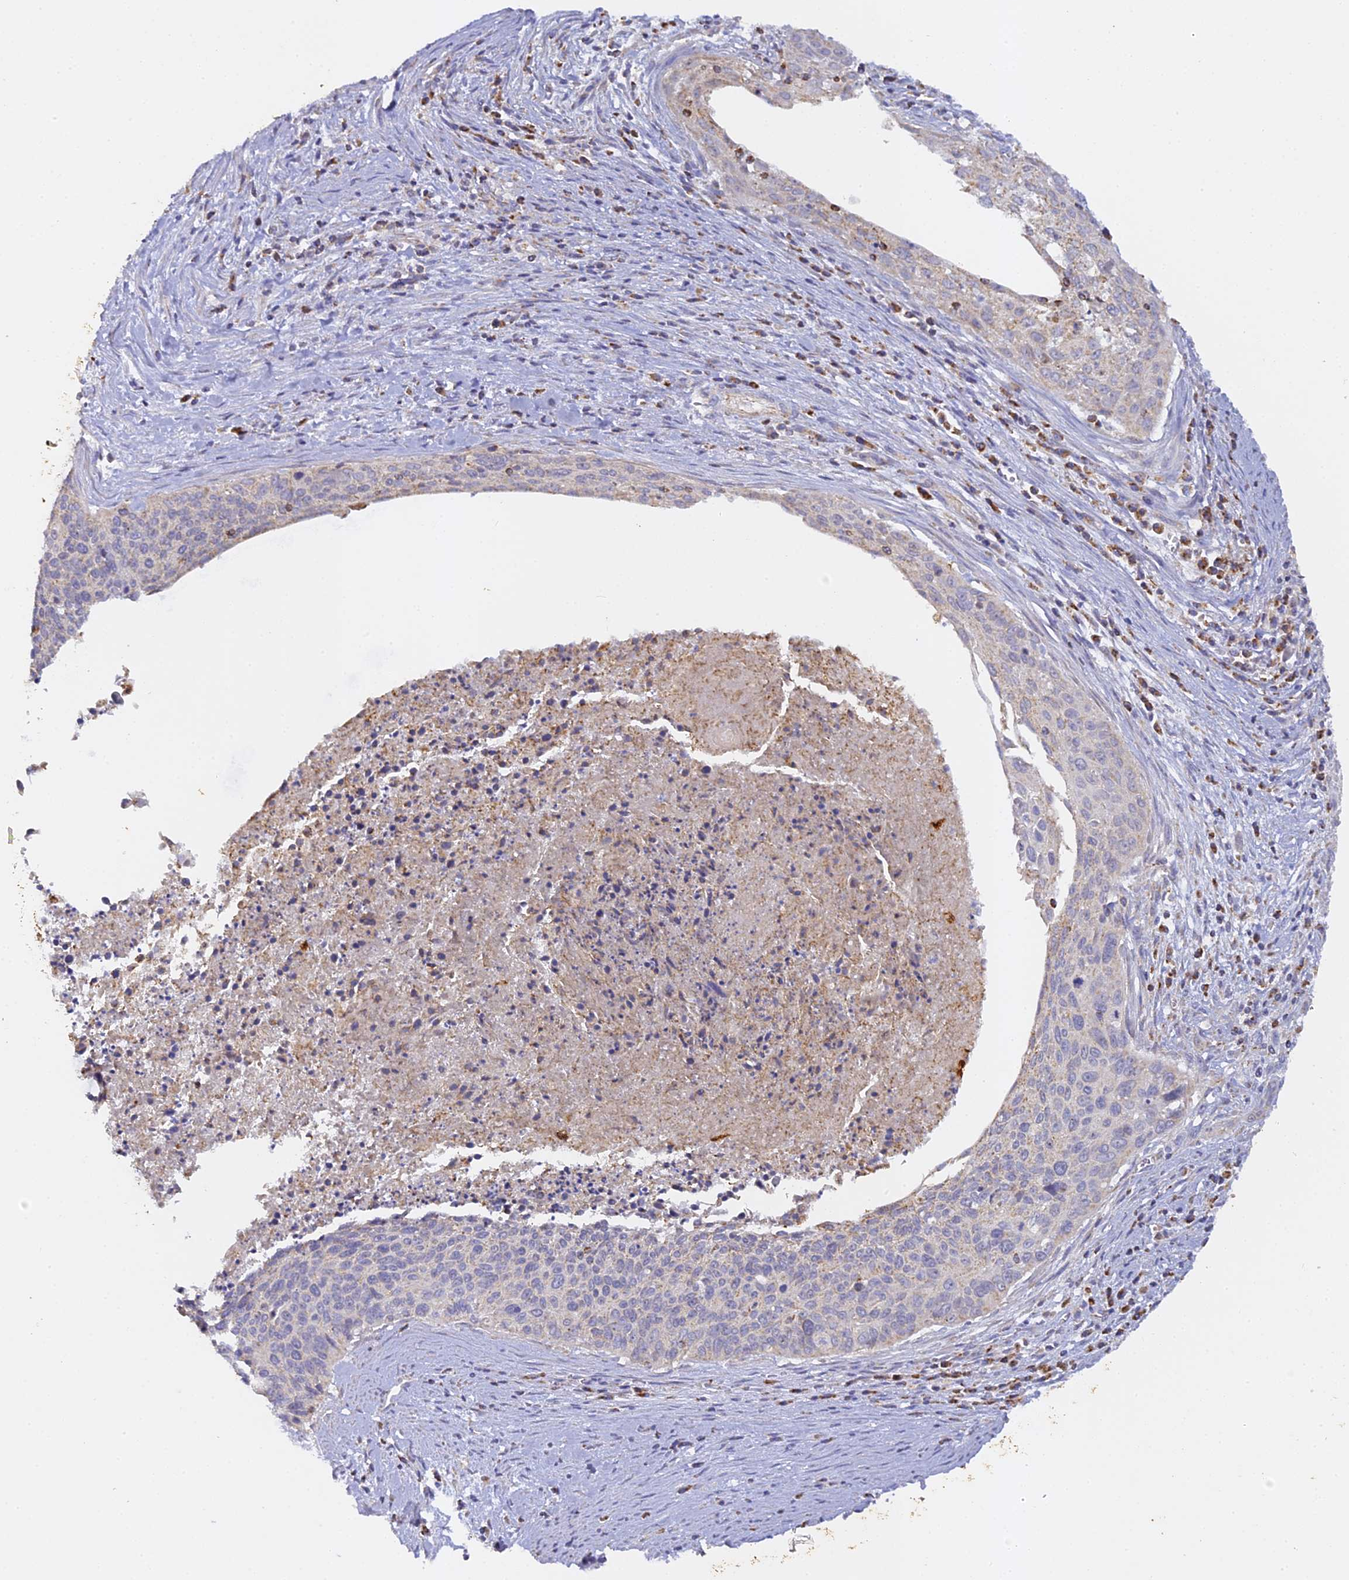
{"staining": {"intensity": "negative", "quantity": "none", "location": "none"}, "tissue": "cervical cancer", "cell_type": "Tumor cells", "image_type": "cancer", "snomed": [{"axis": "morphology", "description": "Squamous cell carcinoma, NOS"}, {"axis": "topography", "description": "Cervix"}], "caption": "Human squamous cell carcinoma (cervical) stained for a protein using immunohistochemistry (IHC) displays no expression in tumor cells.", "gene": "DONSON", "patient": {"sex": "female", "age": 55}}